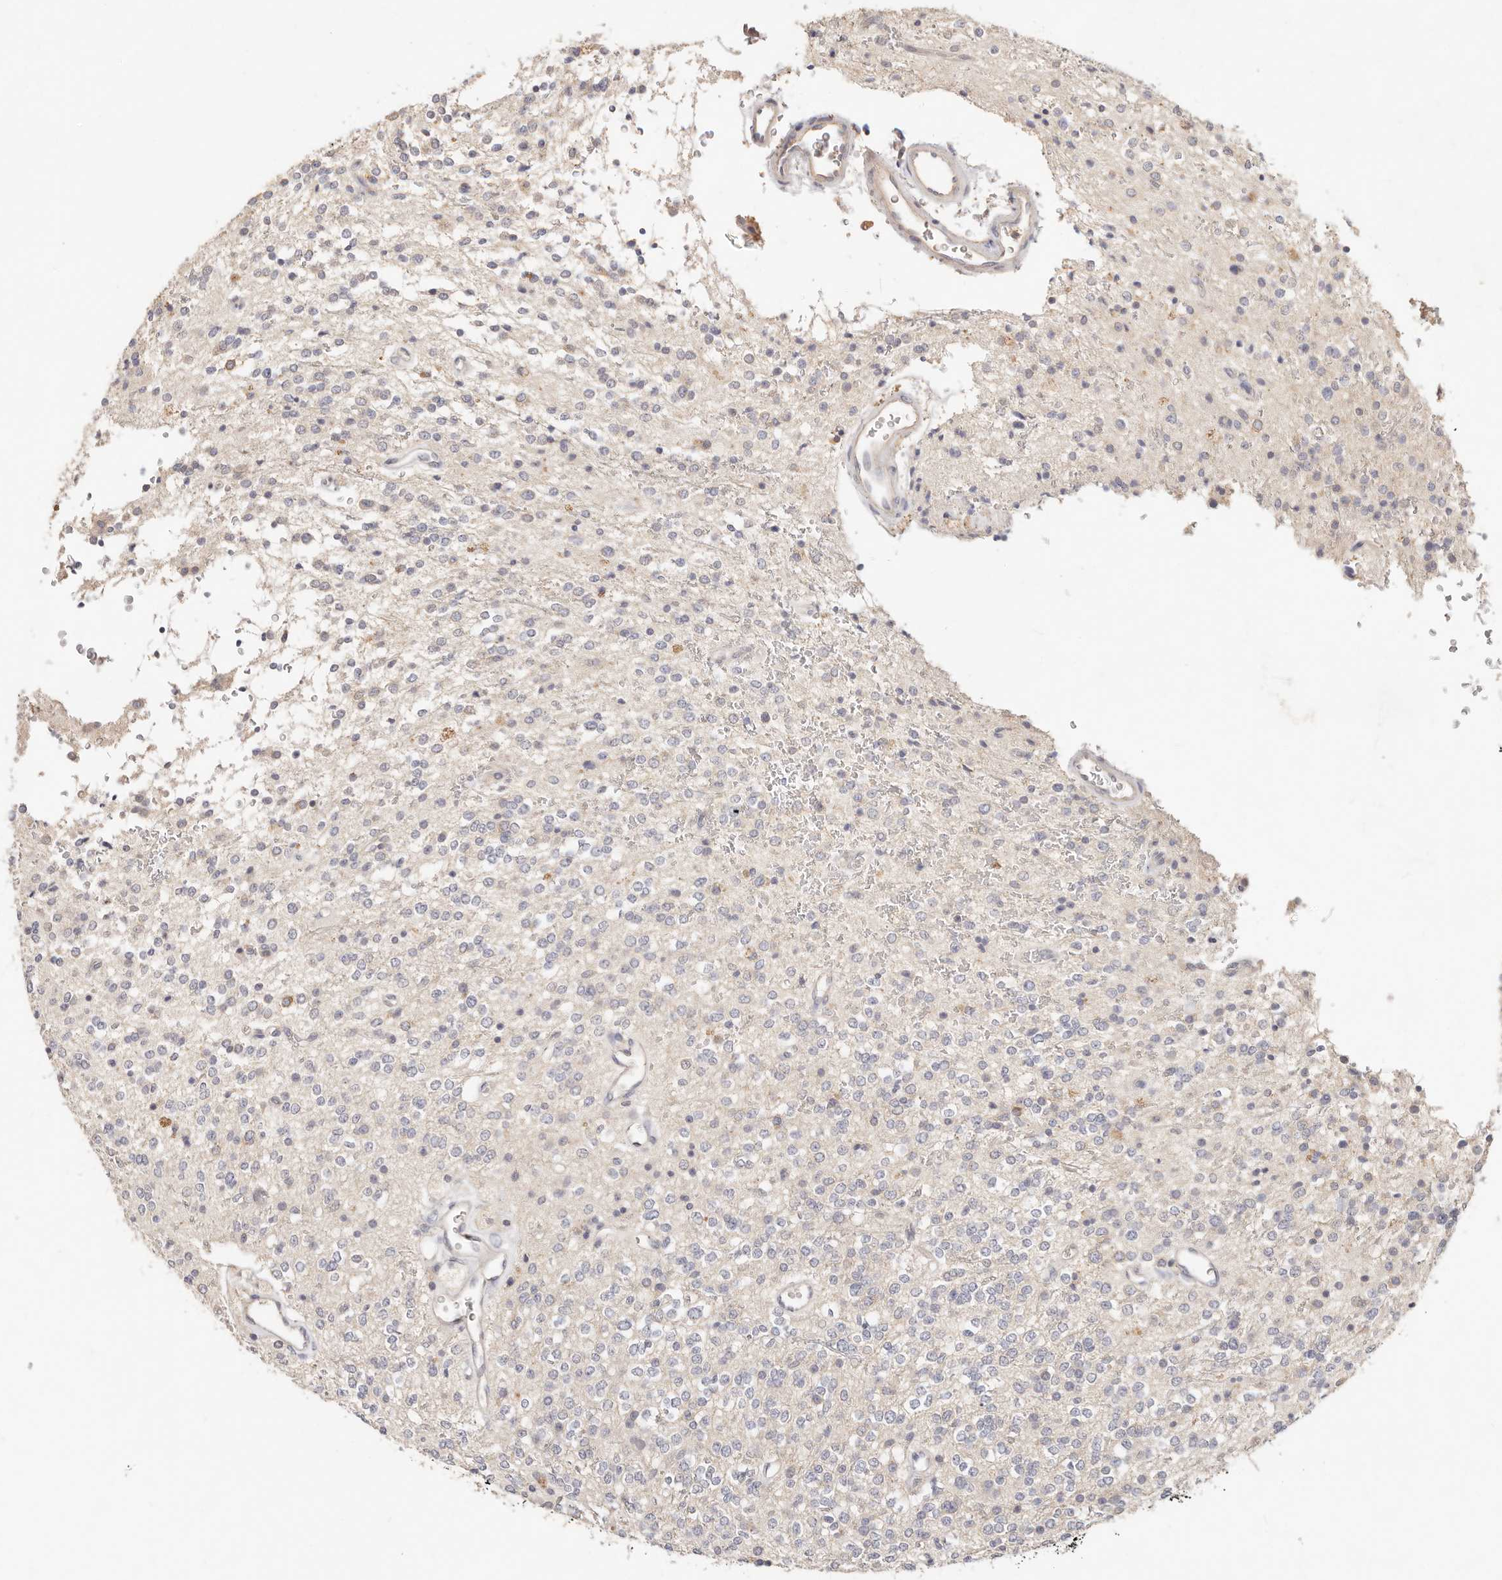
{"staining": {"intensity": "negative", "quantity": "none", "location": "none"}, "tissue": "glioma", "cell_type": "Tumor cells", "image_type": "cancer", "snomed": [{"axis": "morphology", "description": "Glioma, malignant, High grade"}, {"axis": "topography", "description": "Brain"}], "caption": "Immunohistochemistry micrograph of human malignant high-grade glioma stained for a protein (brown), which exhibits no staining in tumor cells.", "gene": "CXADR", "patient": {"sex": "male", "age": 34}}